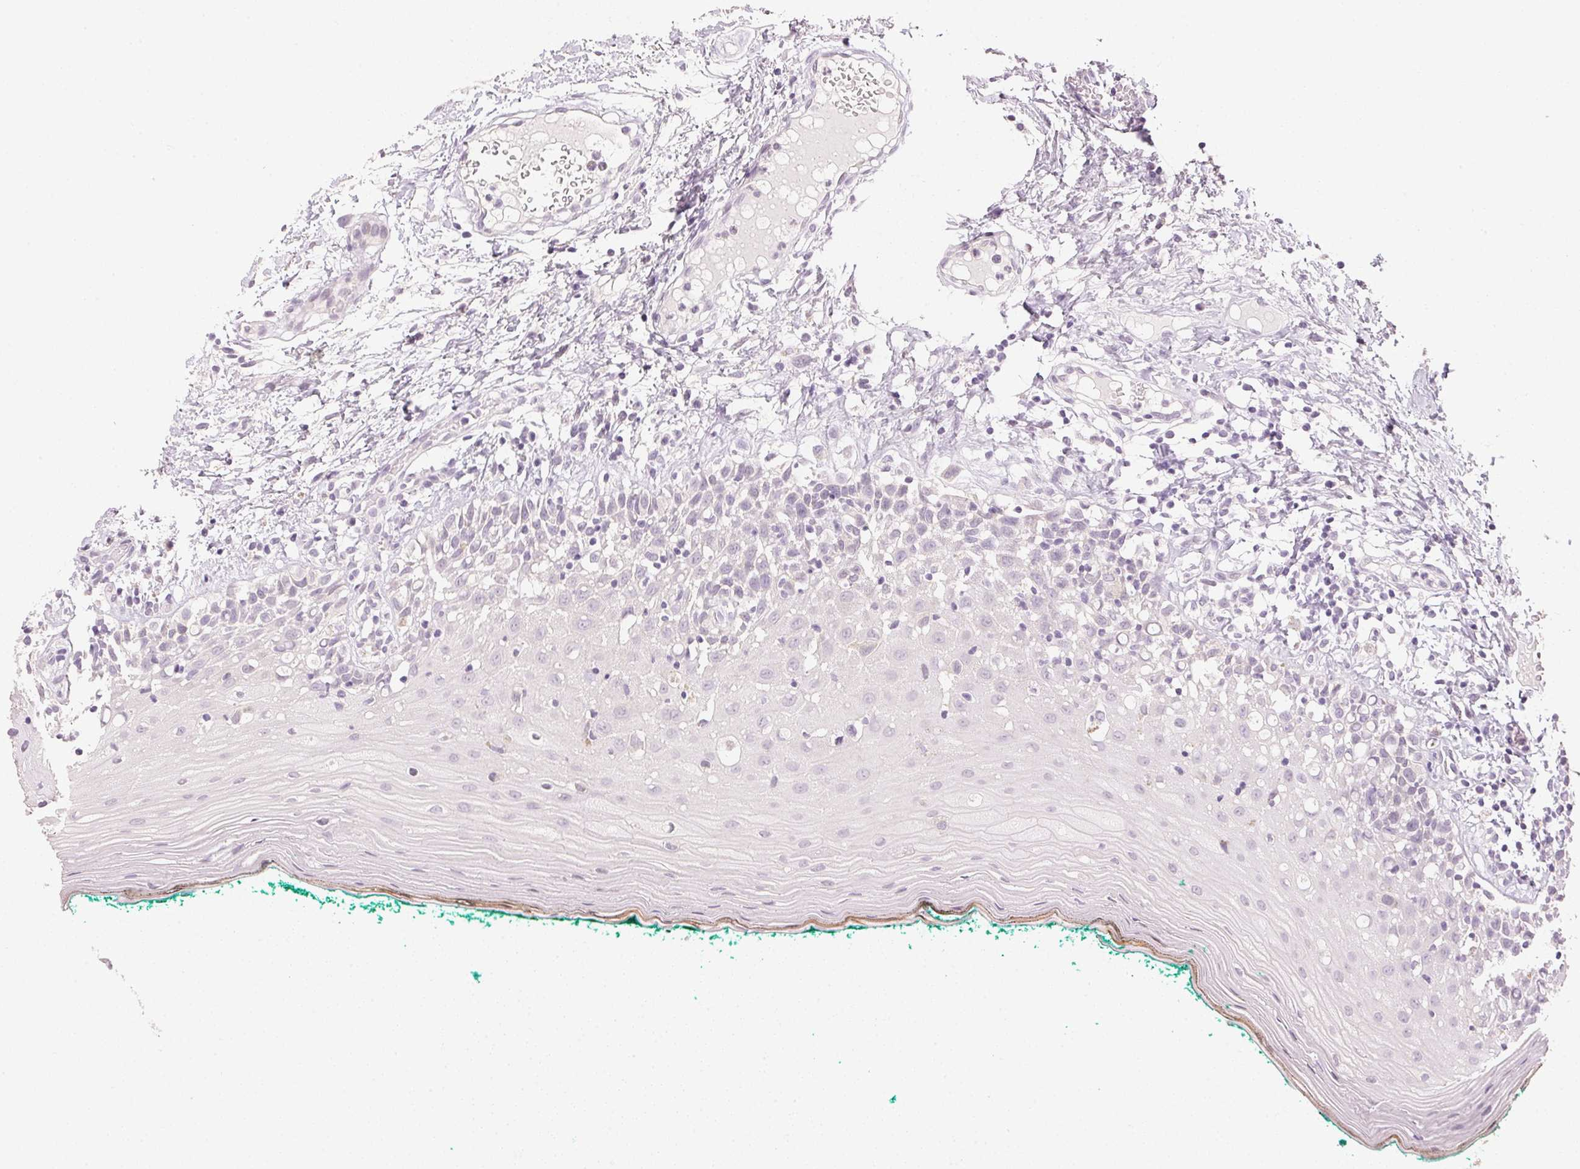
{"staining": {"intensity": "negative", "quantity": "none", "location": "none"}, "tissue": "oral mucosa", "cell_type": "Squamous epithelial cells", "image_type": "normal", "snomed": [{"axis": "morphology", "description": "Normal tissue, NOS"}, {"axis": "topography", "description": "Oral tissue"}], "caption": "Immunohistochemistry photomicrograph of normal oral mucosa stained for a protein (brown), which demonstrates no staining in squamous epithelial cells.", "gene": "IGFBP1", "patient": {"sex": "female", "age": 83}}